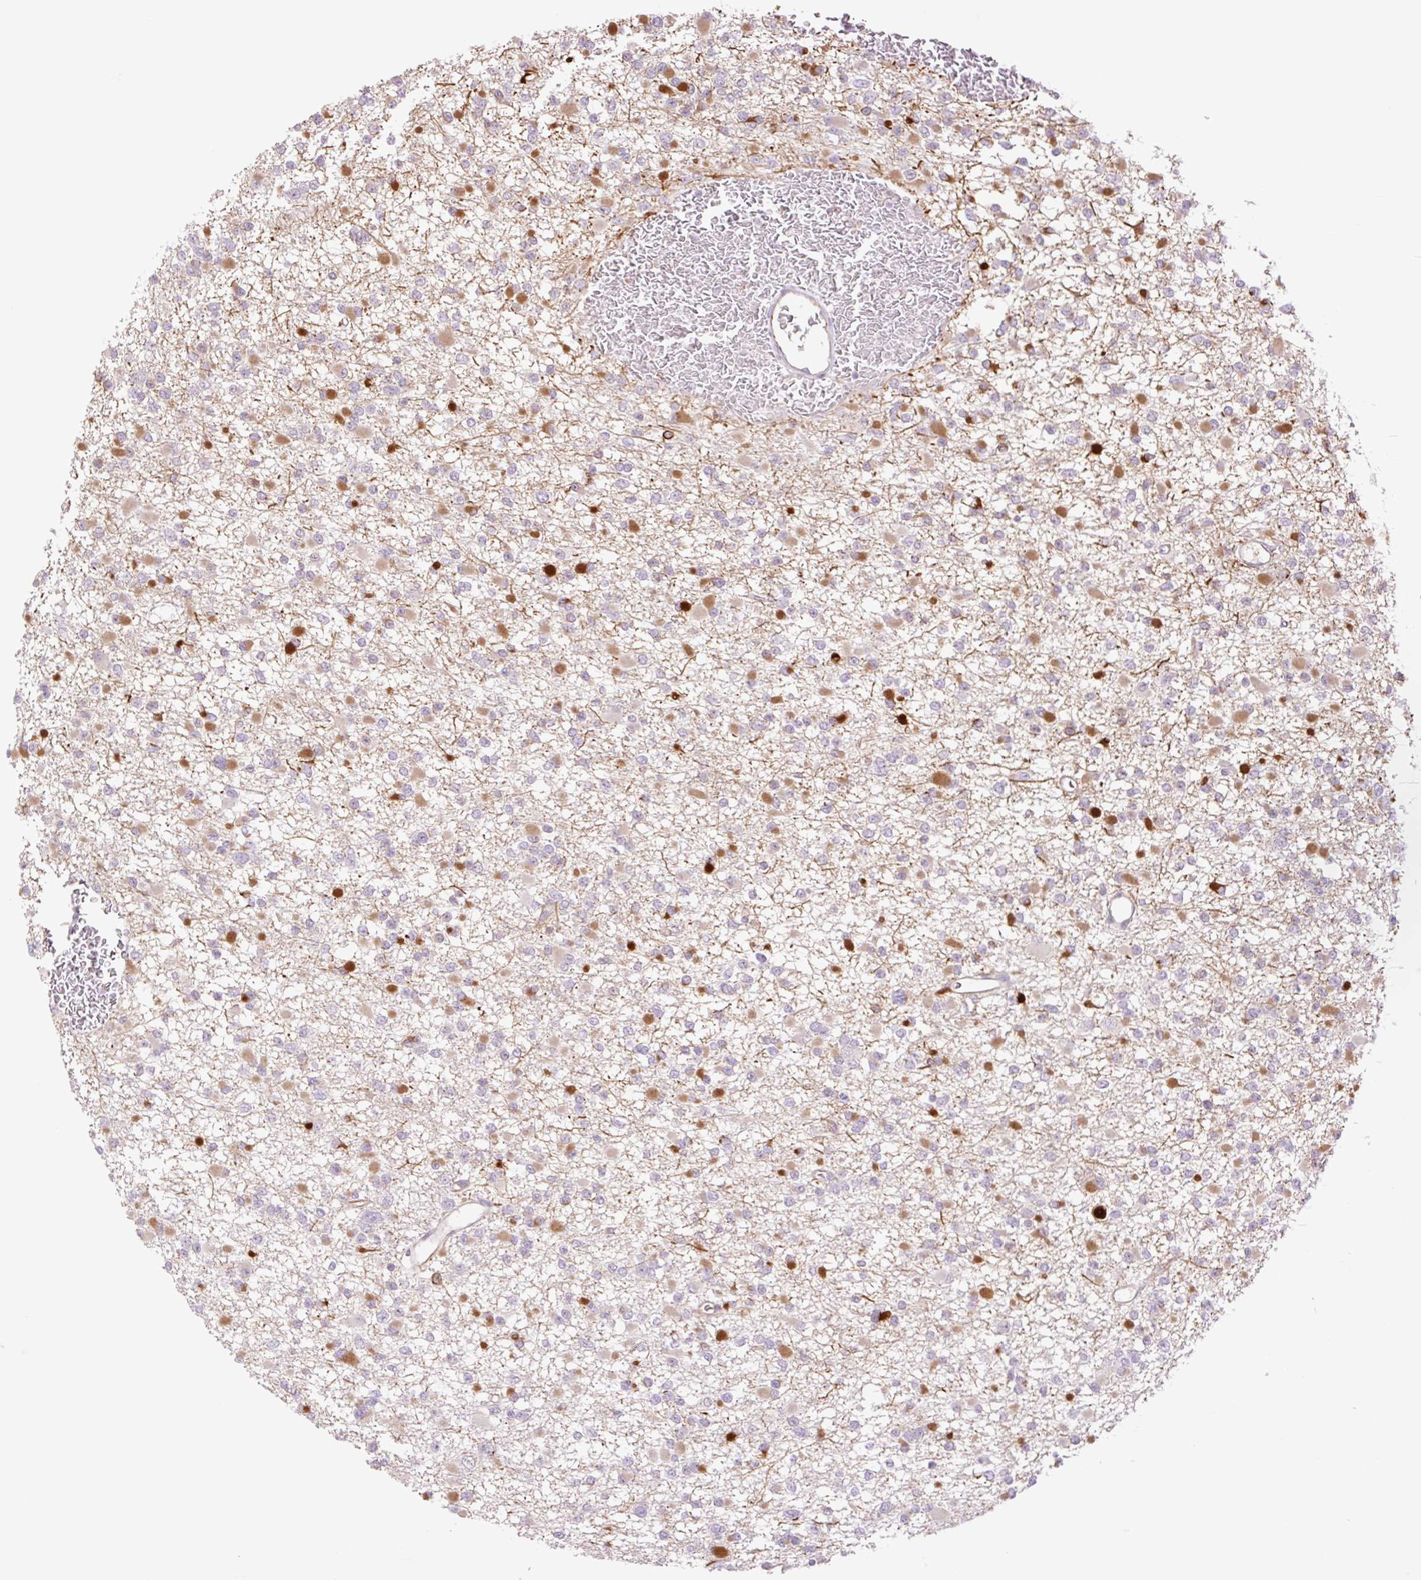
{"staining": {"intensity": "moderate", "quantity": "<25%", "location": "cytoplasmic/membranous"}, "tissue": "glioma", "cell_type": "Tumor cells", "image_type": "cancer", "snomed": [{"axis": "morphology", "description": "Glioma, malignant, Low grade"}, {"axis": "topography", "description": "Brain"}], "caption": "Moderate cytoplasmic/membranous positivity is identified in about <25% of tumor cells in malignant glioma (low-grade).", "gene": "ZFYVE21", "patient": {"sex": "female", "age": 22}}